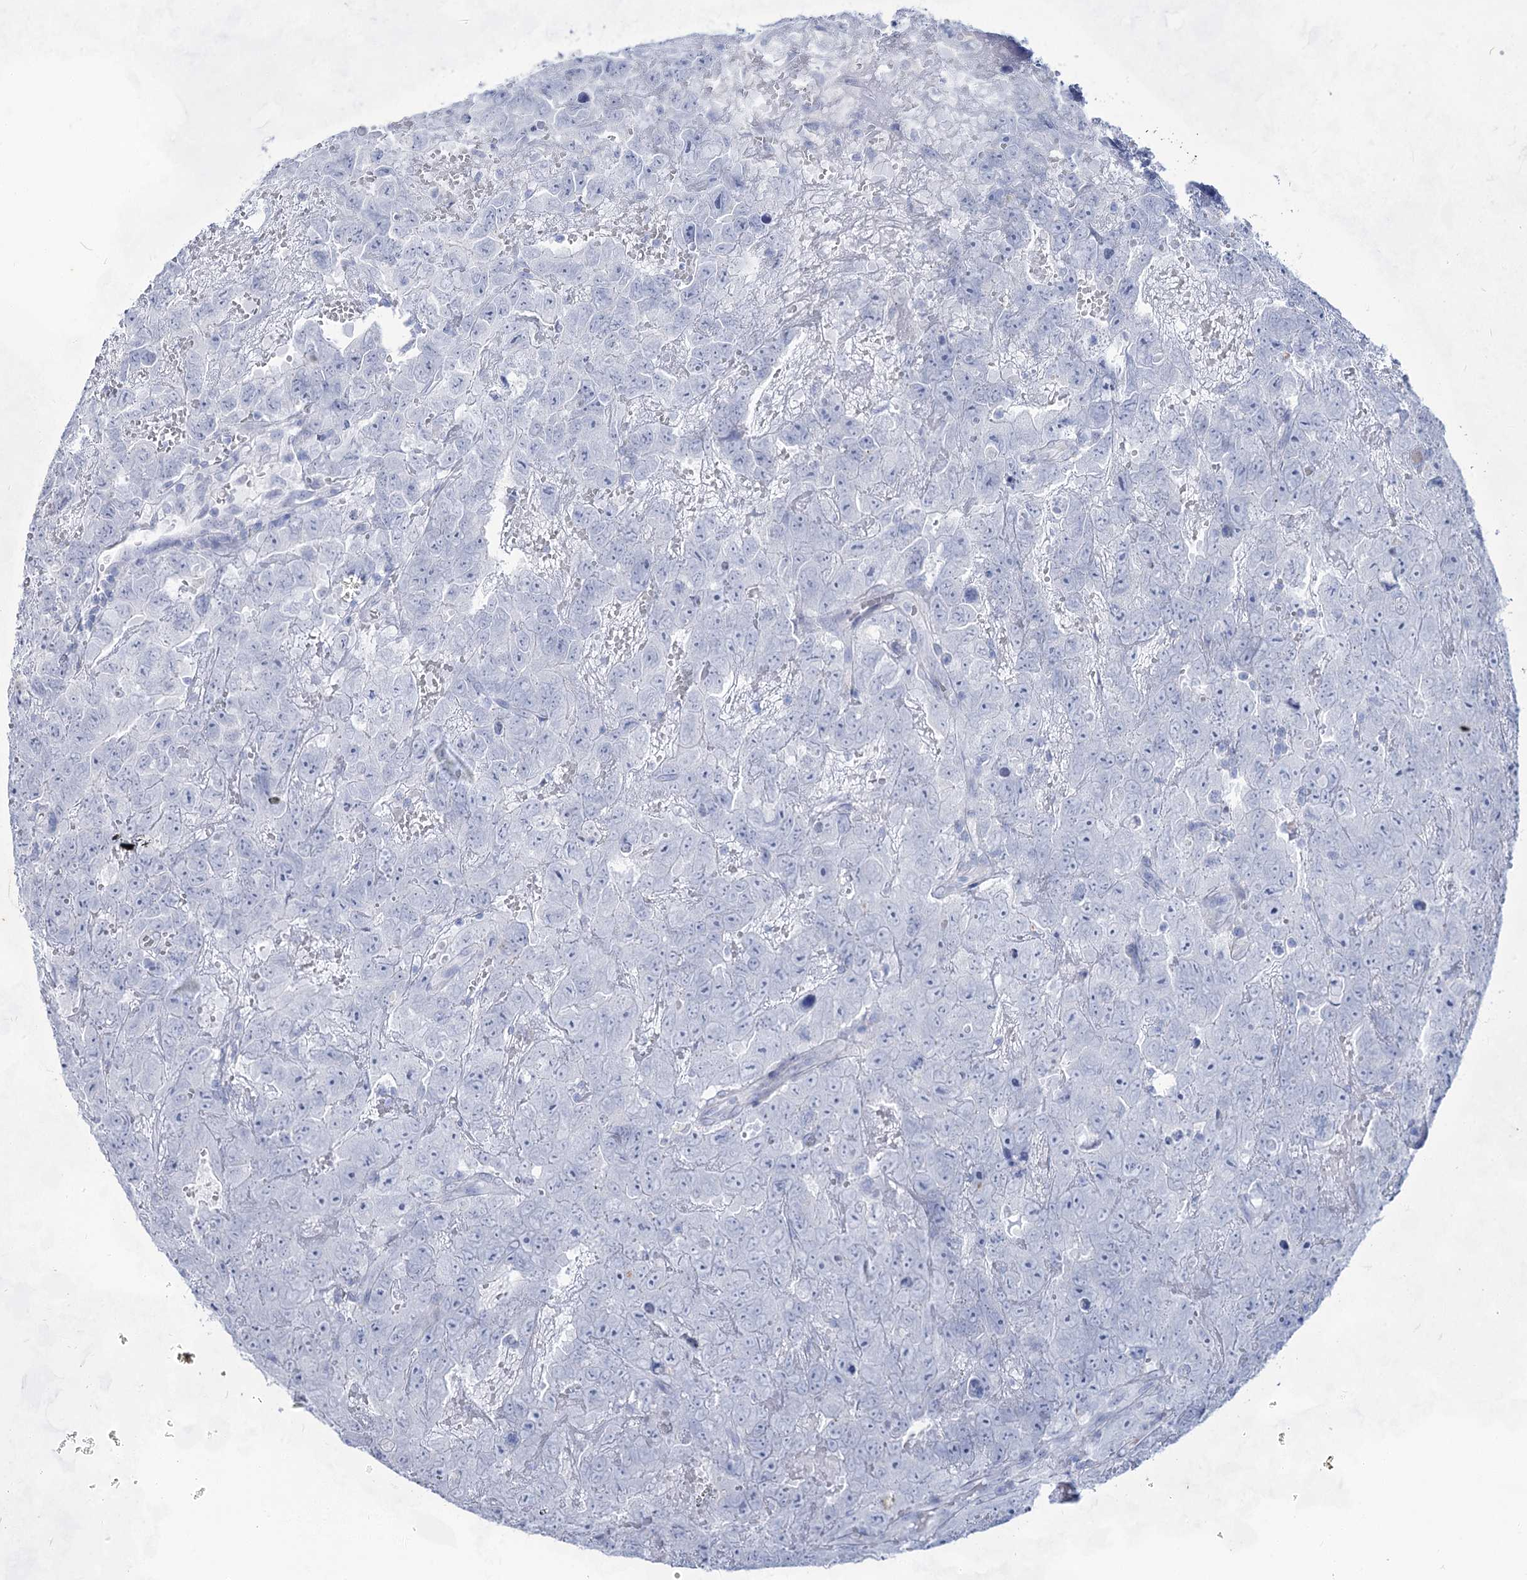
{"staining": {"intensity": "negative", "quantity": "none", "location": "none"}, "tissue": "testis cancer", "cell_type": "Tumor cells", "image_type": "cancer", "snomed": [{"axis": "morphology", "description": "Carcinoma, Embryonal, NOS"}, {"axis": "topography", "description": "Testis"}], "caption": "Immunohistochemistry (IHC) histopathology image of neoplastic tissue: embryonal carcinoma (testis) stained with DAB shows no significant protein staining in tumor cells. (DAB immunohistochemistry (IHC) visualized using brightfield microscopy, high magnification).", "gene": "ACRV1", "patient": {"sex": "male", "age": 45}}